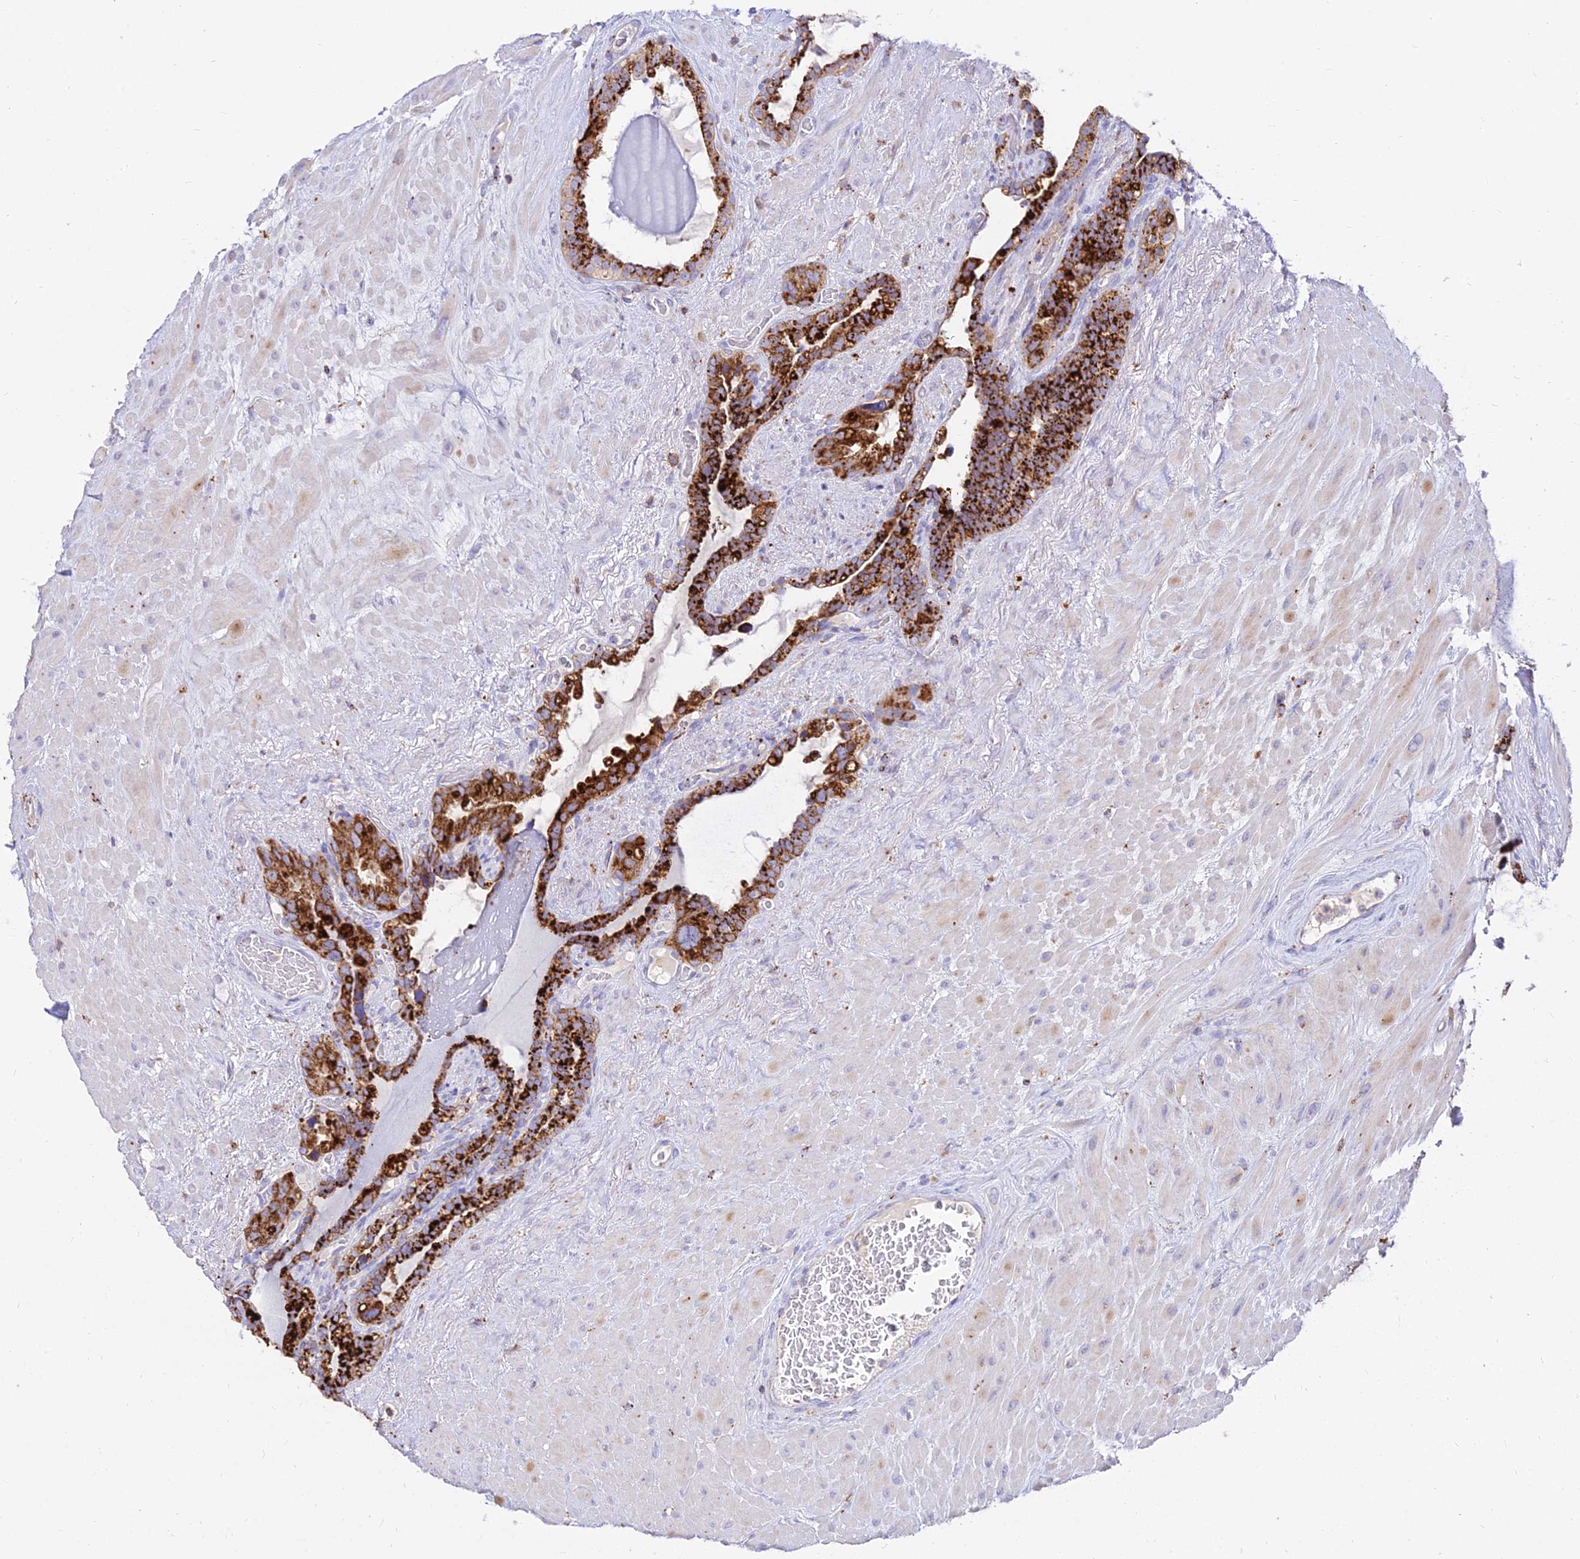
{"staining": {"intensity": "strong", "quantity": ">75%", "location": "cytoplasmic/membranous"}, "tissue": "seminal vesicle", "cell_type": "Glandular cells", "image_type": "normal", "snomed": [{"axis": "morphology", "description": "Normal tissue, NOS"}, {"axis": "topography", "description": "Seminal veicle"}], "caption": "A brown stain labels strong cytoplasmic/membranous staining of a protein in glandular cells of unremarkable seminal vesicle. The staining was performed using DAB (3,3'-diaminobenzidine) to visualize the protein expression in brown, while the nuclei were stained in blue with hematoxylin (Magnification: 20x).", "gene": "PNLIPRP3", "patient": {"sex": "male", "age": 80}}